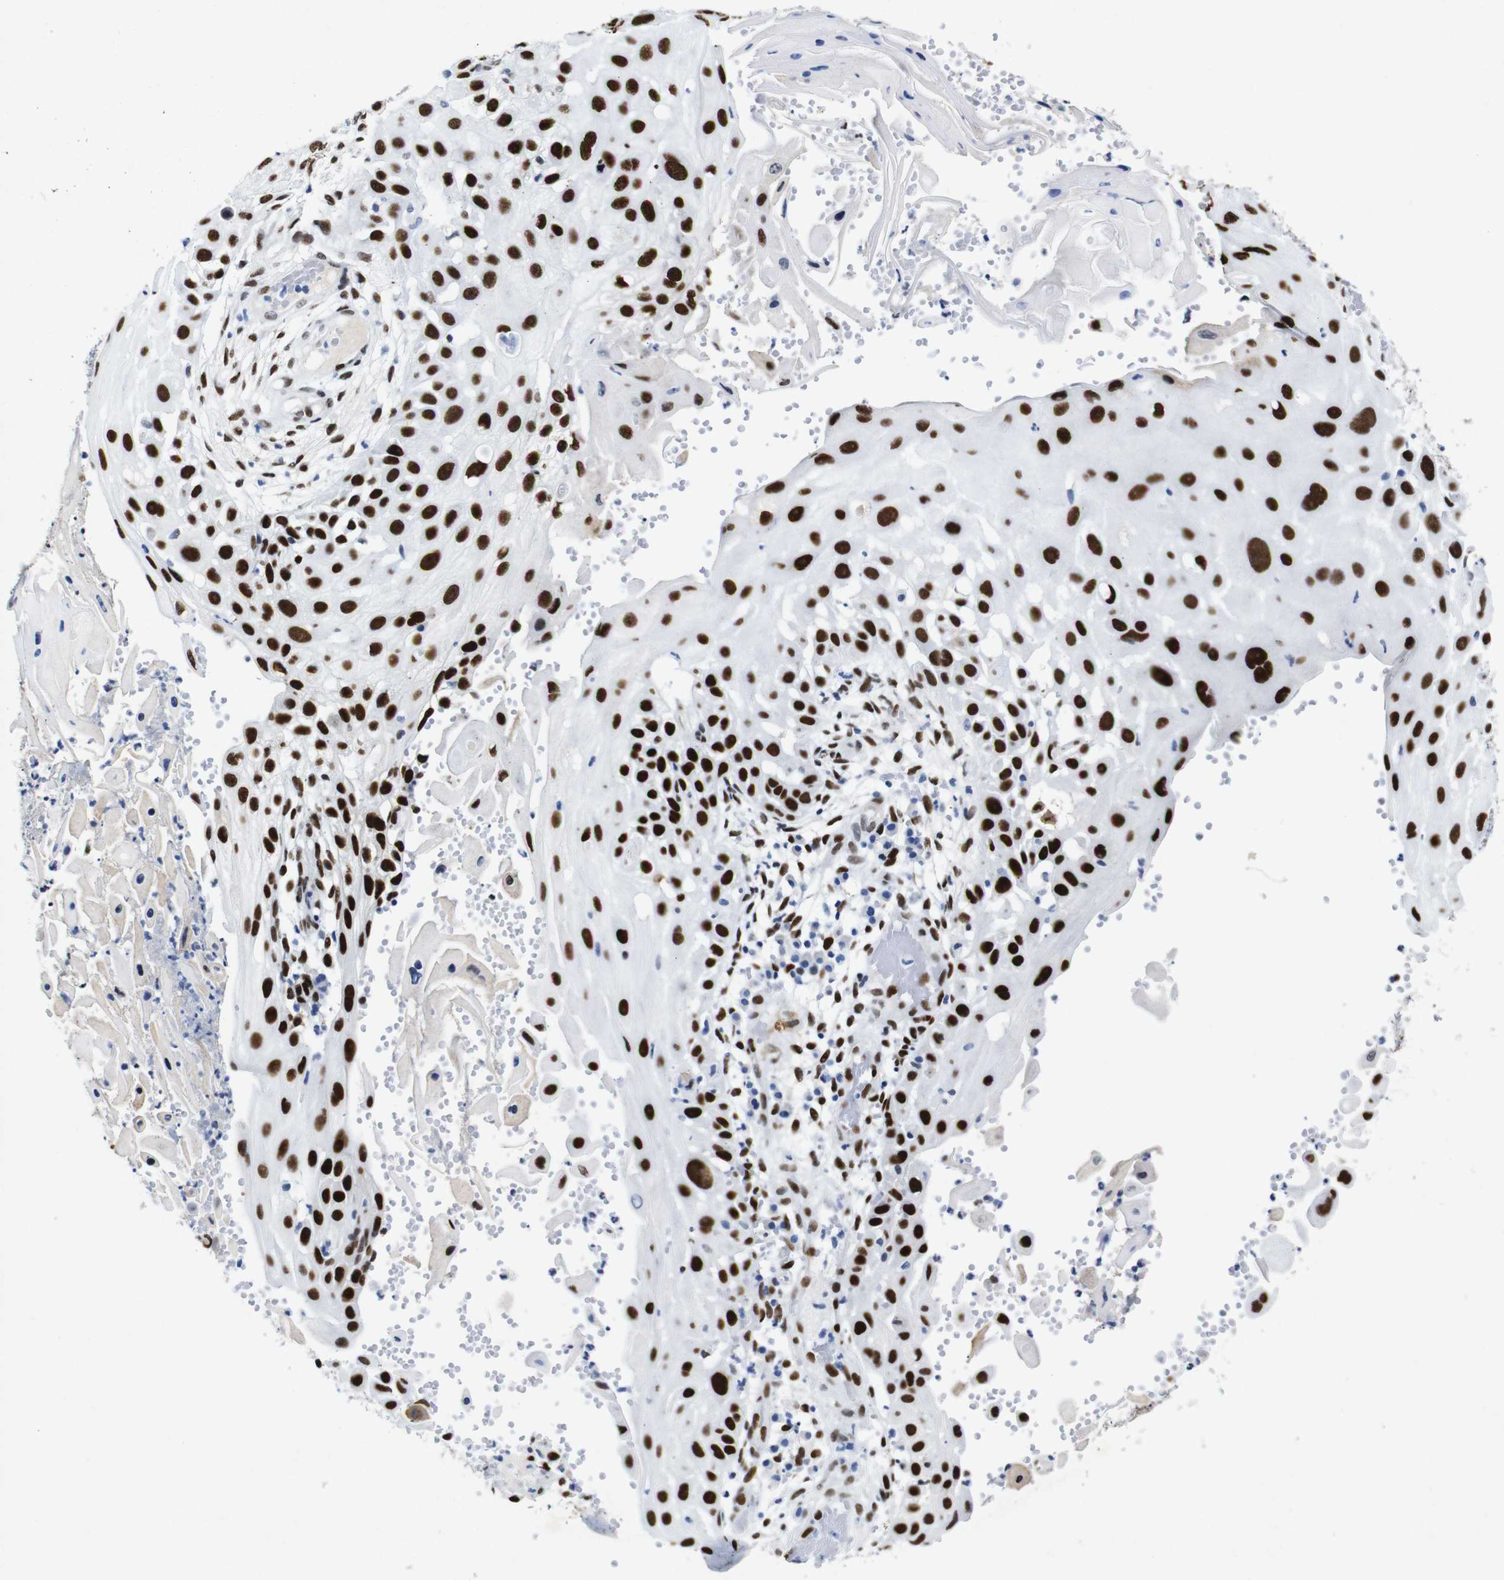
{"staining": {"intensity": "strong", "quantity": ">75%", "location": "nuclear"}, "tissue": "skin cancer", "cell_type": "Tumor cells", "image_type": "cancer", "snomed": [{"axis": "morphology", "description": "Squamous cell carcinoma, NOS"}, {"axis": "topography", "description": "Skin"}], "caption": "Immunohistochemical staining of human skin cancer reveals high levels of strong nuclear protein positivity in approximately >75% of tumor cells.", "gene": "FOSL2", "patient": {"sex": "female", "age": 44}}